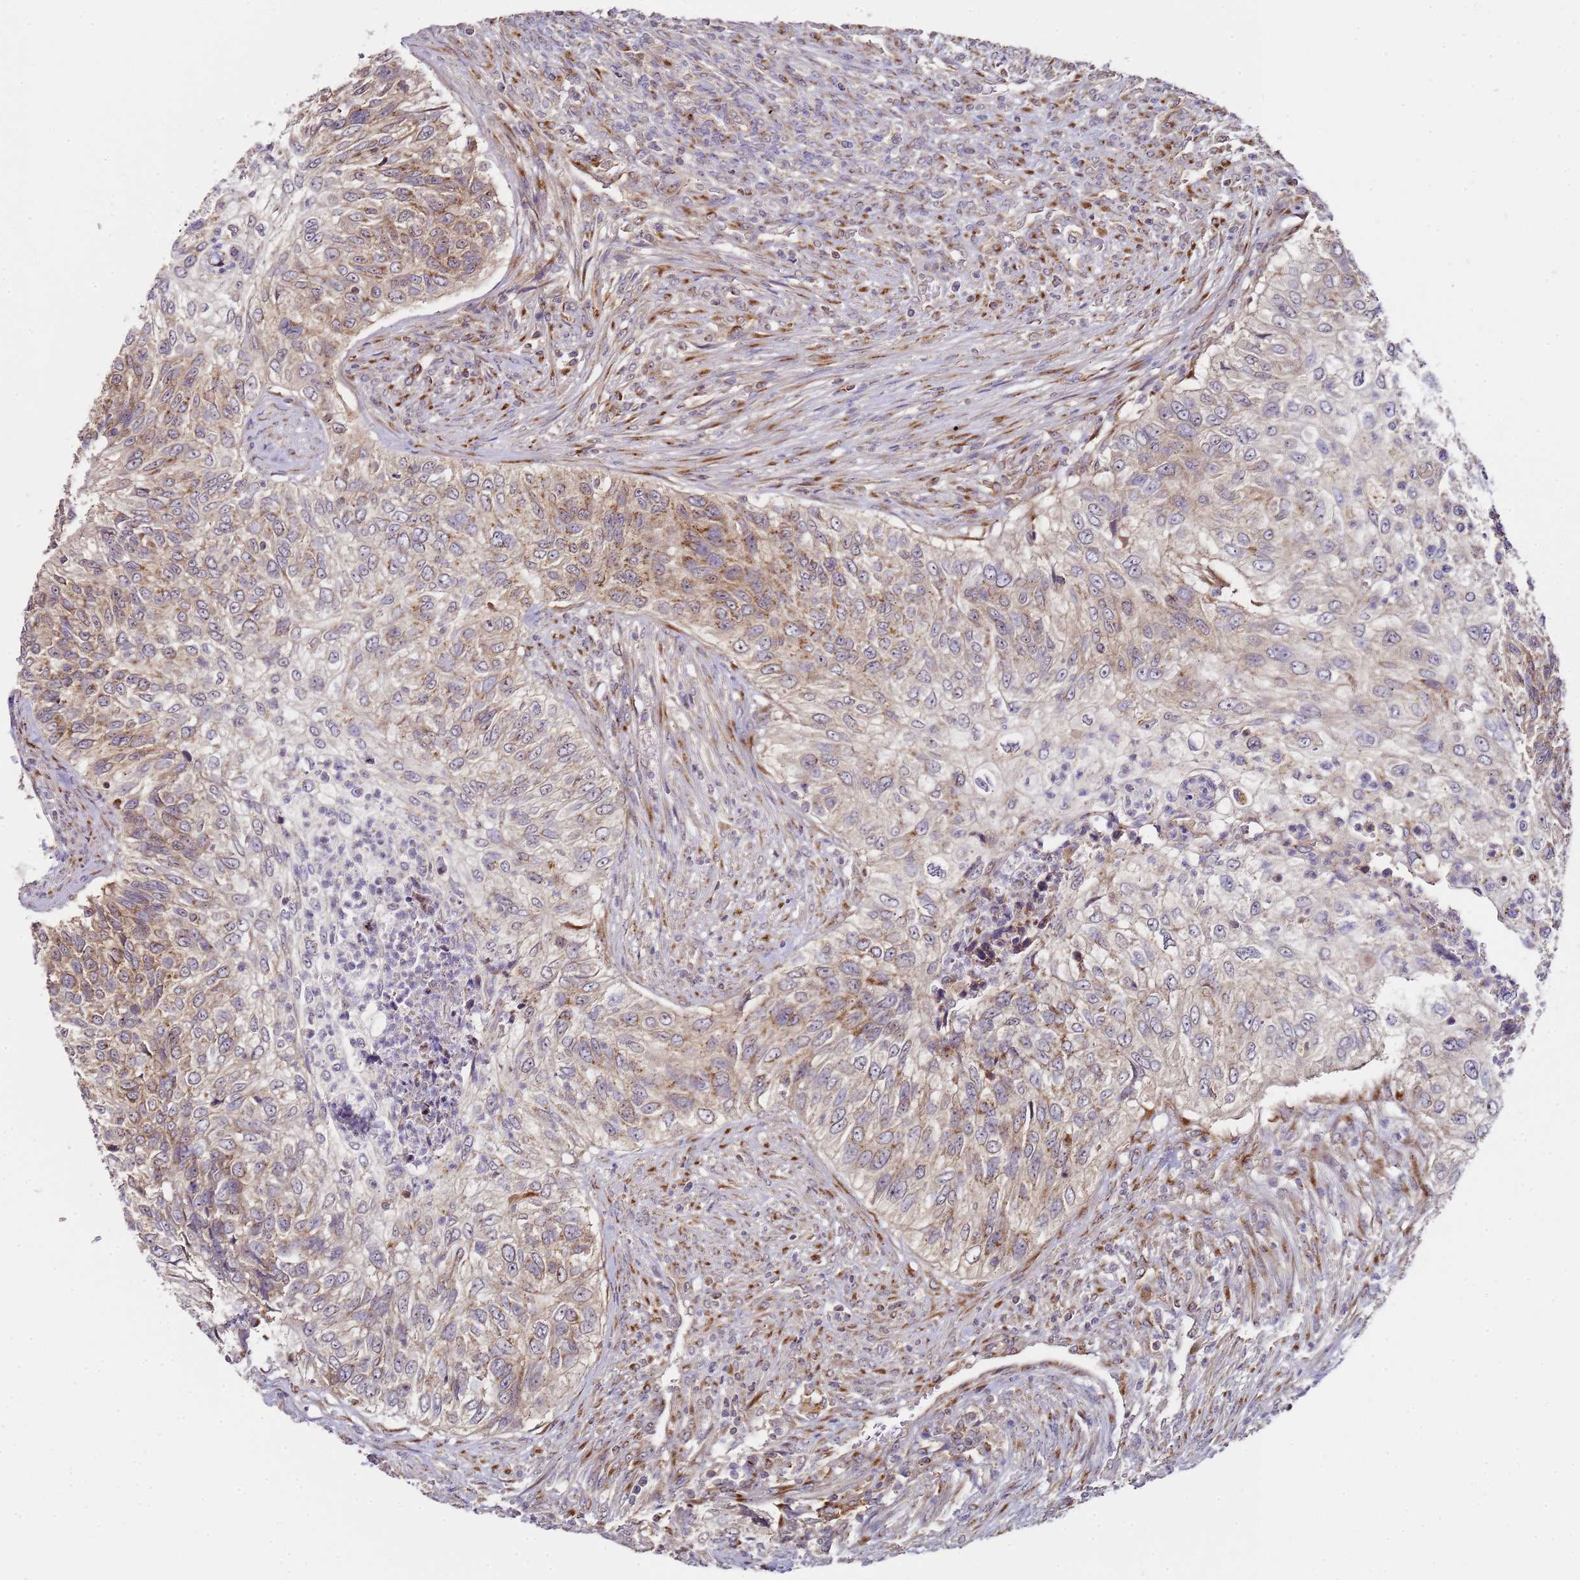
{"staining": {"intensity": "moderate", "quantity": "<25%", "location": "cytoplasmic/membranous"}, "tissue": "urothelial cancer", "cell_type": "Tumor cells", "image_type": "cancer", "snomed": [{"axis": "morphology", "description": "Urothelial carcinoma, High grade"}, {"axis": "topography", "description": "Urinary bladder"}], "caption": "Immunohistochemistry image of neoplastic tissue: human high-grade urothelial carcinoma stained using immunohistochemistry (IHC) displays low levels of moderate protein expression localized specifically in the cytoplasmic/membranous of tumor cells, appearing as a cytoplasmic/membranous brown color.", "gene": "MRPL49", "patient": {"sex": "female", "age": 60}}